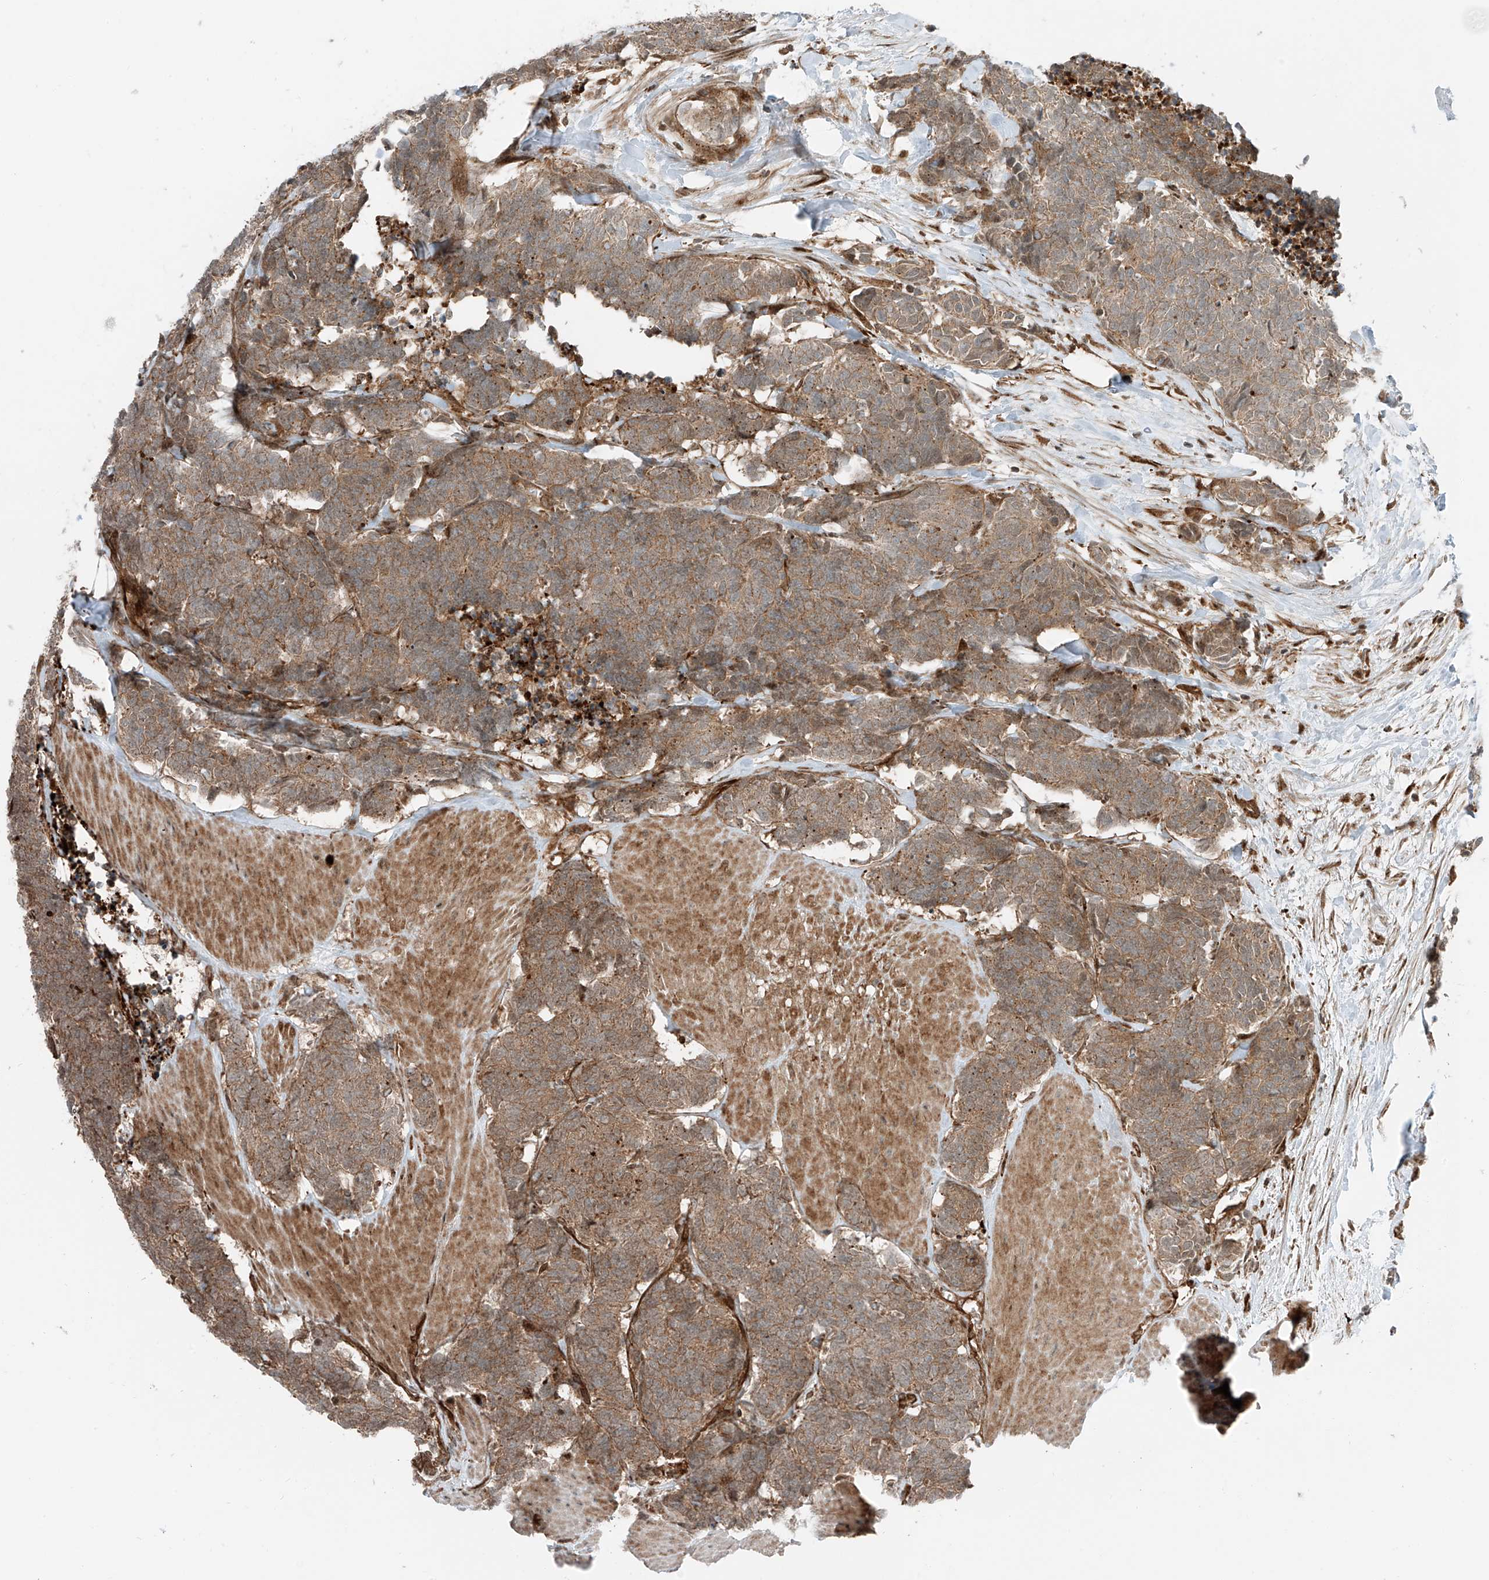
{"staining": {"intensity": "moderate", "quantity": ">75%", "location": "cytoplasmic/membranous"}, "tissue": "carcinoid", "cell_type": "Tumor cells", "image_type": "cancer", "snomed": [{"axis": "morphology", "description": "Carcinoma, NOS"}, {"axis": "morphology", "description": "Carcinoid, malignant, NOS"}, {"axis": "topography", "description": "Urinary bladder"}], "caption": "High-power microscopy captured an IHC image of carcinoma, revealing moderate cytoplasmic/membranous expression in approximately >75% of tumor cells.", "gene": "USP48", "patient": {"sex": "male", "age": 57}}